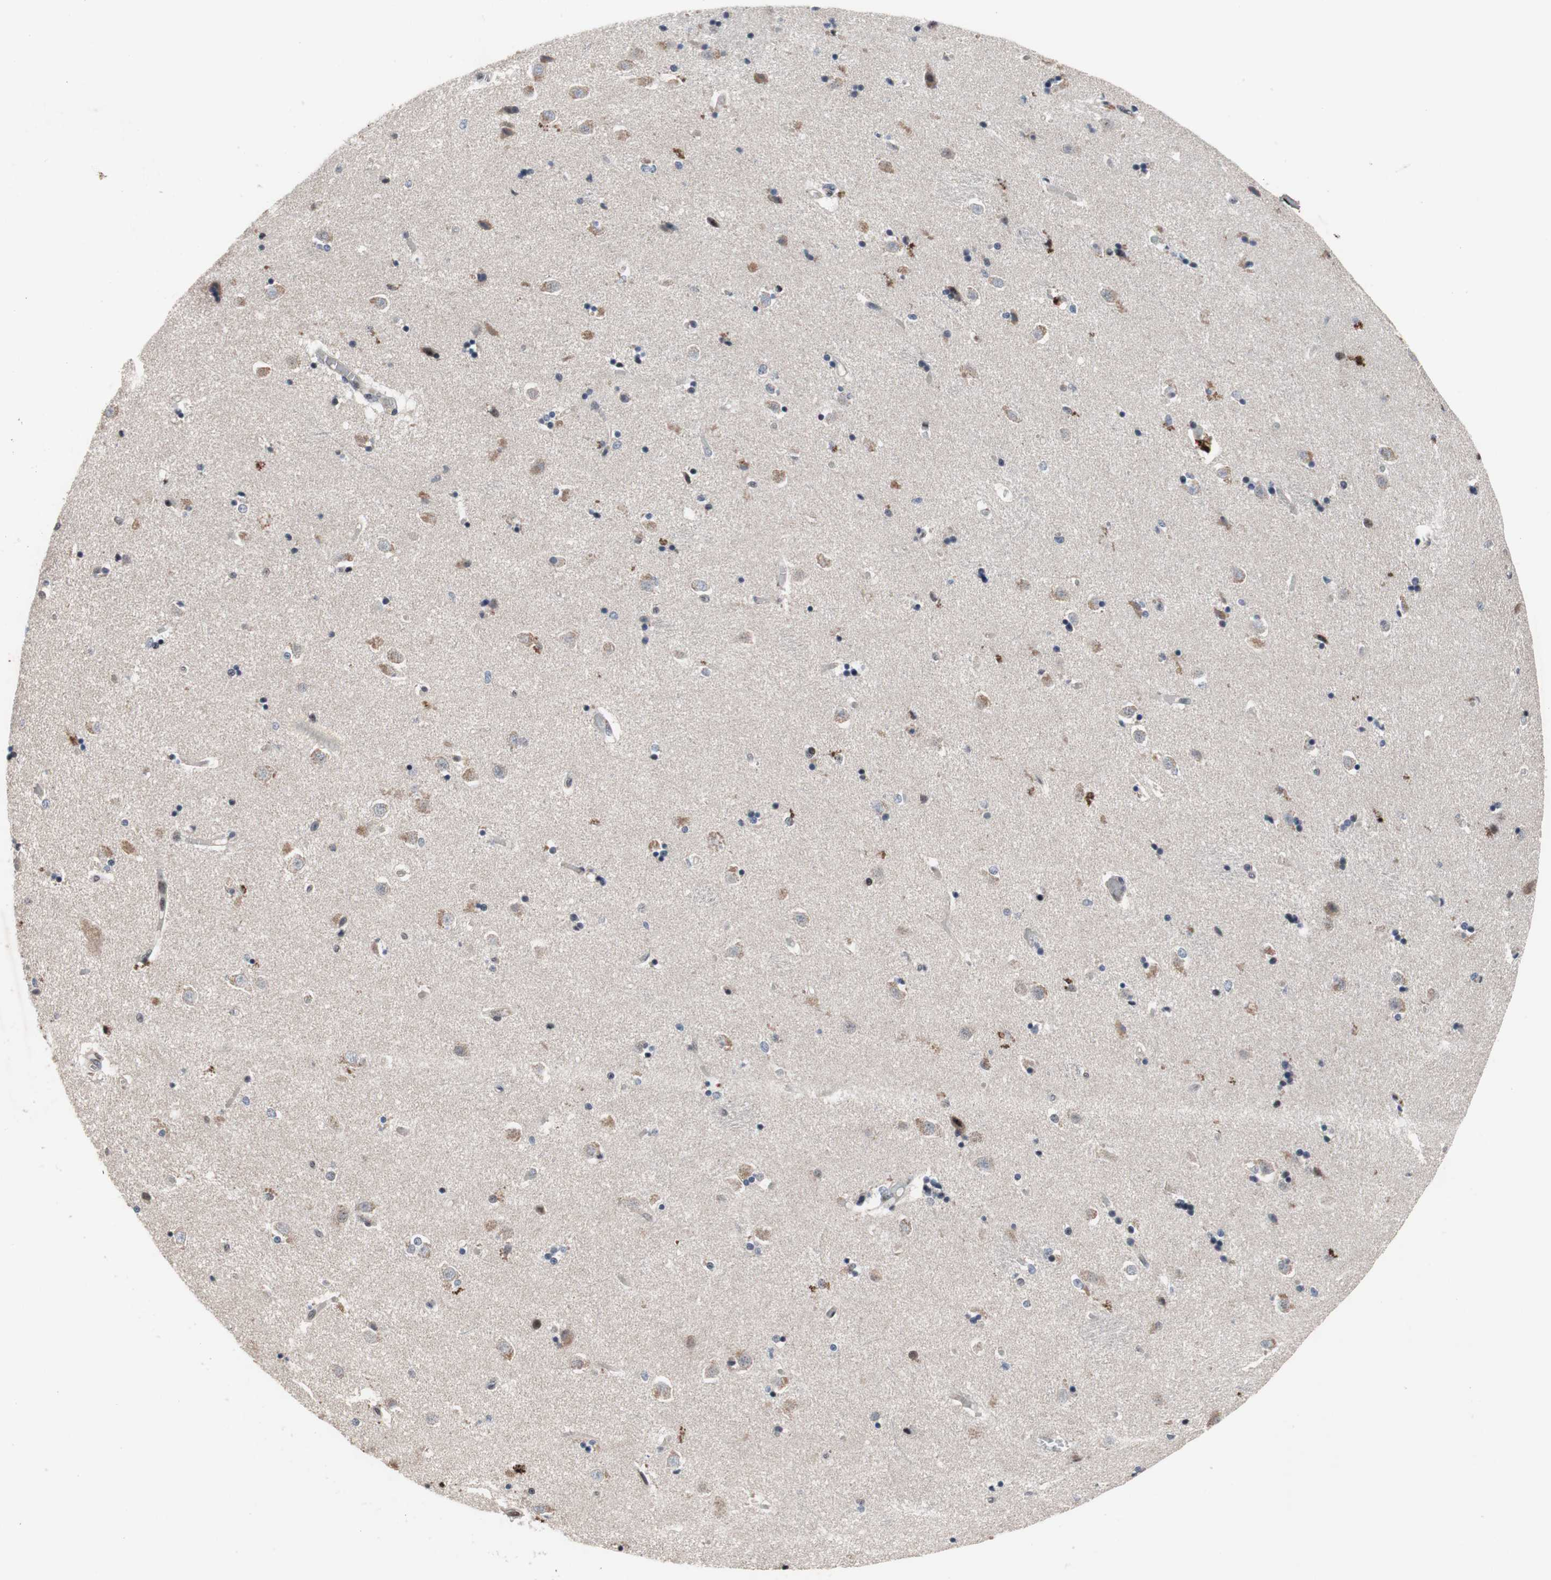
{"staining": {"intensity": "weak", "quantity": "<25%", "location": "nuclear"}, "tissue": "caudate", "cell_type": "Glial cells", "image_type": "normal", "snomed": [{"axis": "morphology", "description": "Normal tissue, NOS"}, {"axis": "topography", "description": "Lateral ventricle wall"}], "caption": "Caudate was stained to show a protein in brown. There is no significant expression in glial cells. (IHC, brightfield microscopy, high magnification).", "gene": "PINX1", "patient": {"sex": "female", "age": 54}}